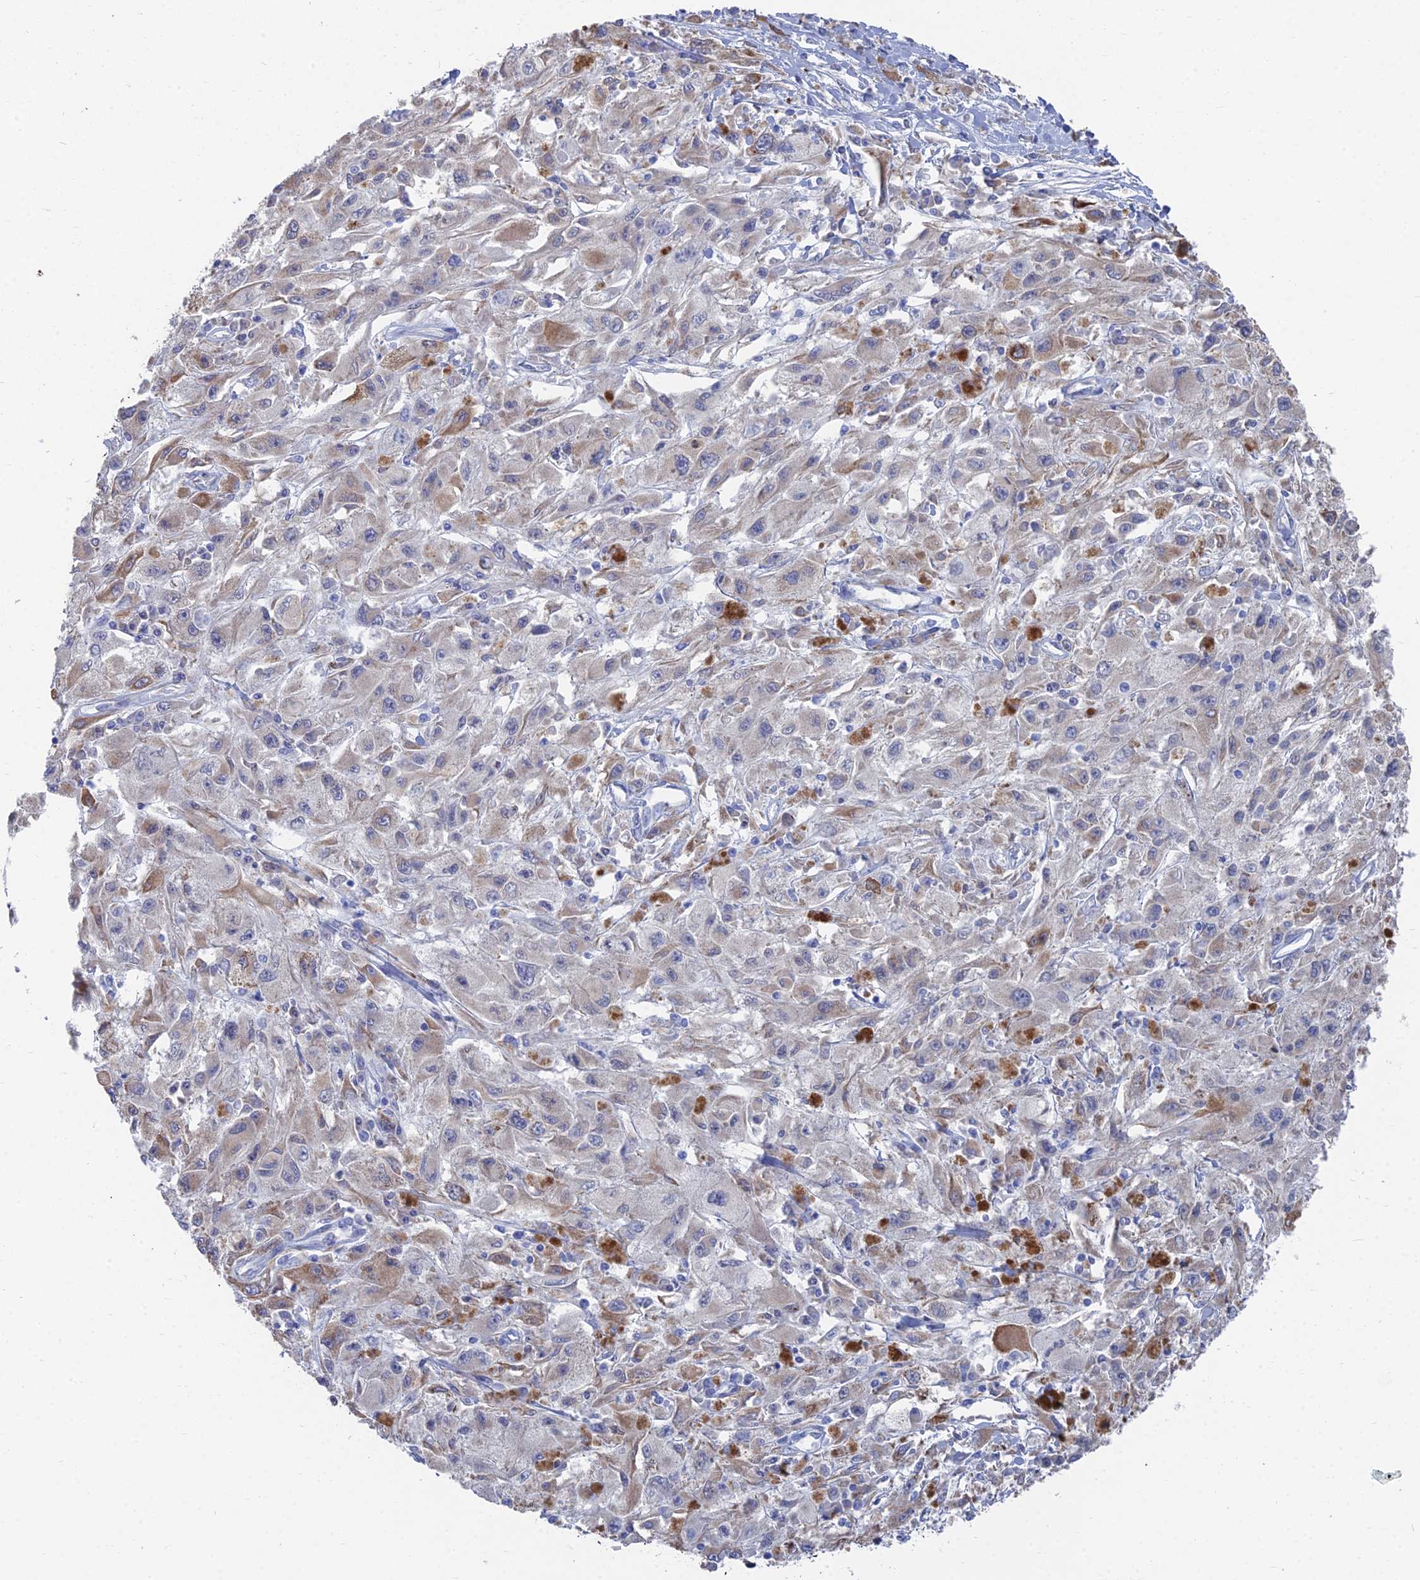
{"staining": {"intensity": "weak", "quantity": "25%-75%", "location": "cytoplasmic/membranous"}, "tissue": "melanoma", "cell_type": "Tumor cells", "image_type": "cancer", "snomed": [{"axis": "morphology", "description": "Malignant melanoma, Metastatic site"}, {"axis": "topography", "description": "Skin"}], "caption": "Malignant melanoma (metastatic site) tissue shows weak cytoplasmic/membranous staining in approximately 25%-75% of tumor cells The protein is shown in brown color, while the nuclei are stained blue.", "gene": "TNNT3", "patient": {"sex": "male", "age": 53}}